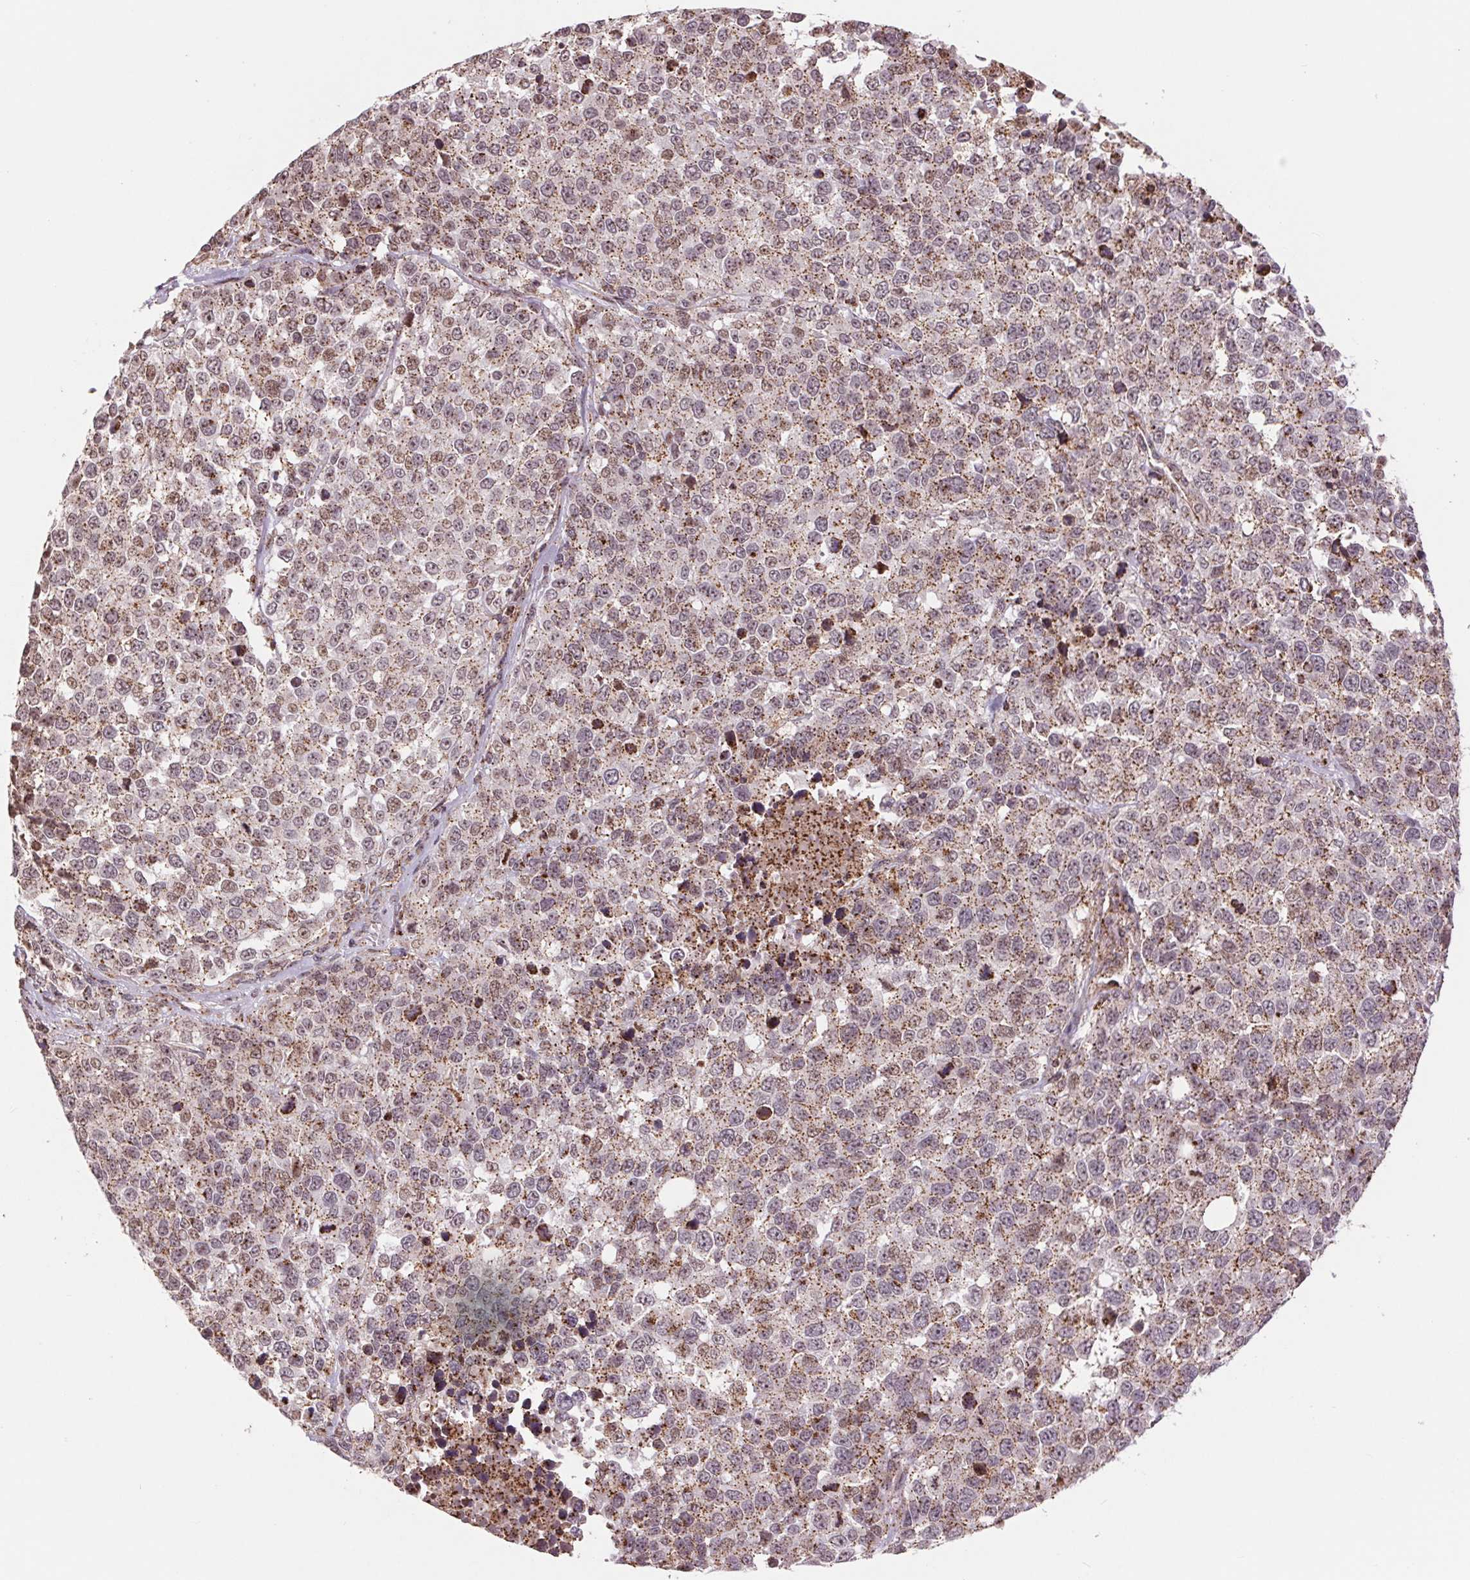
{"staining": {"intensity": "moderate", "quantity": ">75%", "location": "cytoplasmic/membranous"}, "tissue": "melanoma", "cell_type": "Tumor cells", "image_type": "cancer", "snomed": [{"axis": "morphology", "description": "Malignant melanoma, Metastatic site"}, {"axis": "topography", "description": "Skin"}], "caption": "Immunohistochemistry (IHC) histopathology image of neoplastic tissue: human malignant melanoma (metastatic site) stained using immunohistochemistry reveals medium levels of moderate protein expression localized specifically in the cytoplasmic/membranous of tumor cells, appearing as a cytoplasmic/membranous brown color.", "gene": "CHMP4B", "patient": {"sex": "male", "age": 84}}